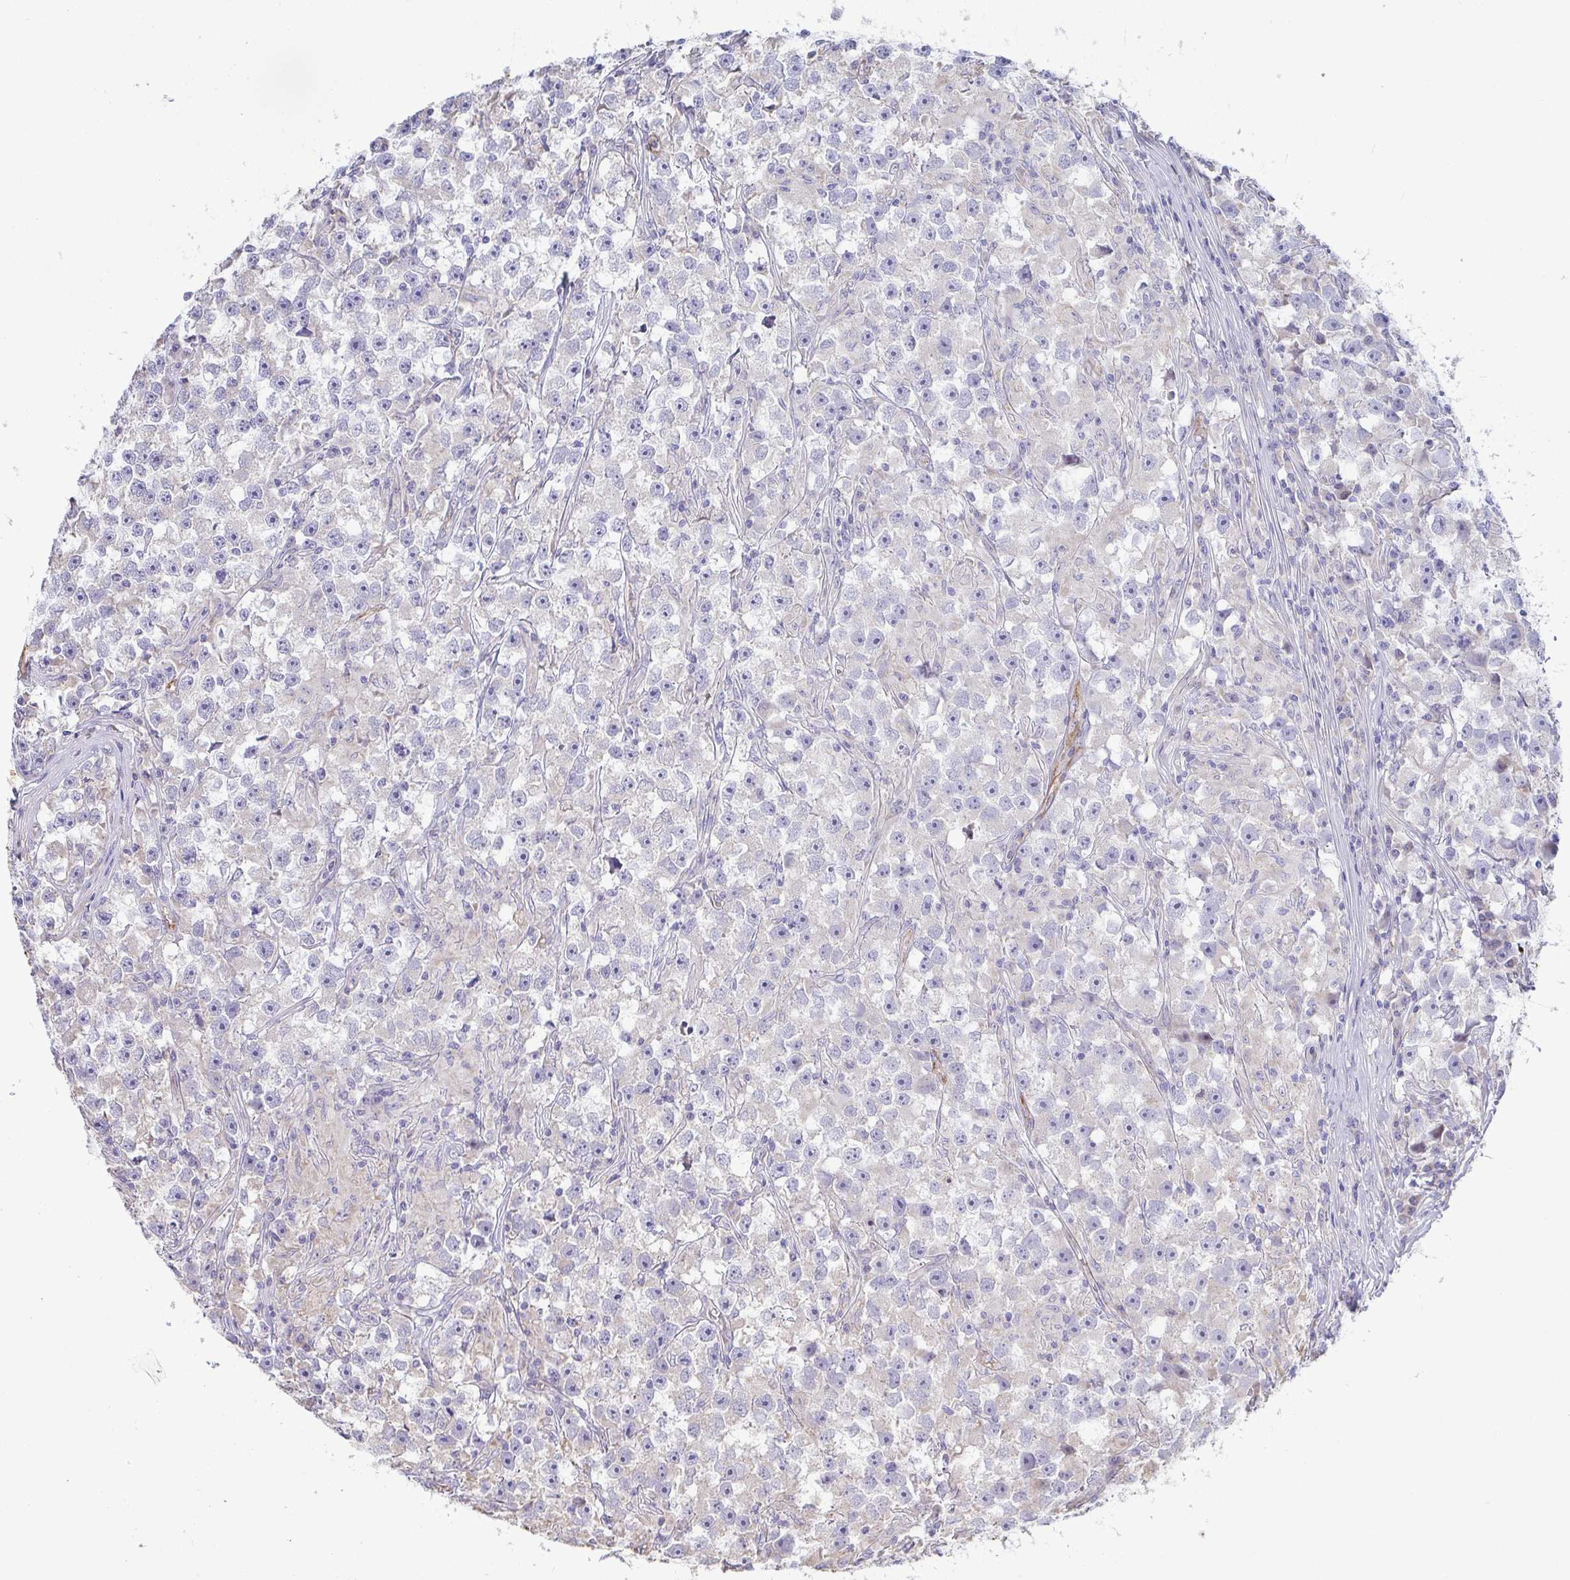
{"staining": {"intensity": "negative", "quantity": "none", "location": "none"}, "tissue": "testis cancer", "cell_type": "Tumor cells", "image_type": "cancer", "snomed": [{"axis": "morphology", "description": "Seminoma, NOS"}, {"axis": "topography", "description": "Testis"}], "caption": "Immunohistochemical staining of human testis cancer exhibits no significant expression in tumor cells. (DAB immunohistochemistry, high magnification).", "gene": "IL37", "patient": {"sex": "male", "age": 33}}